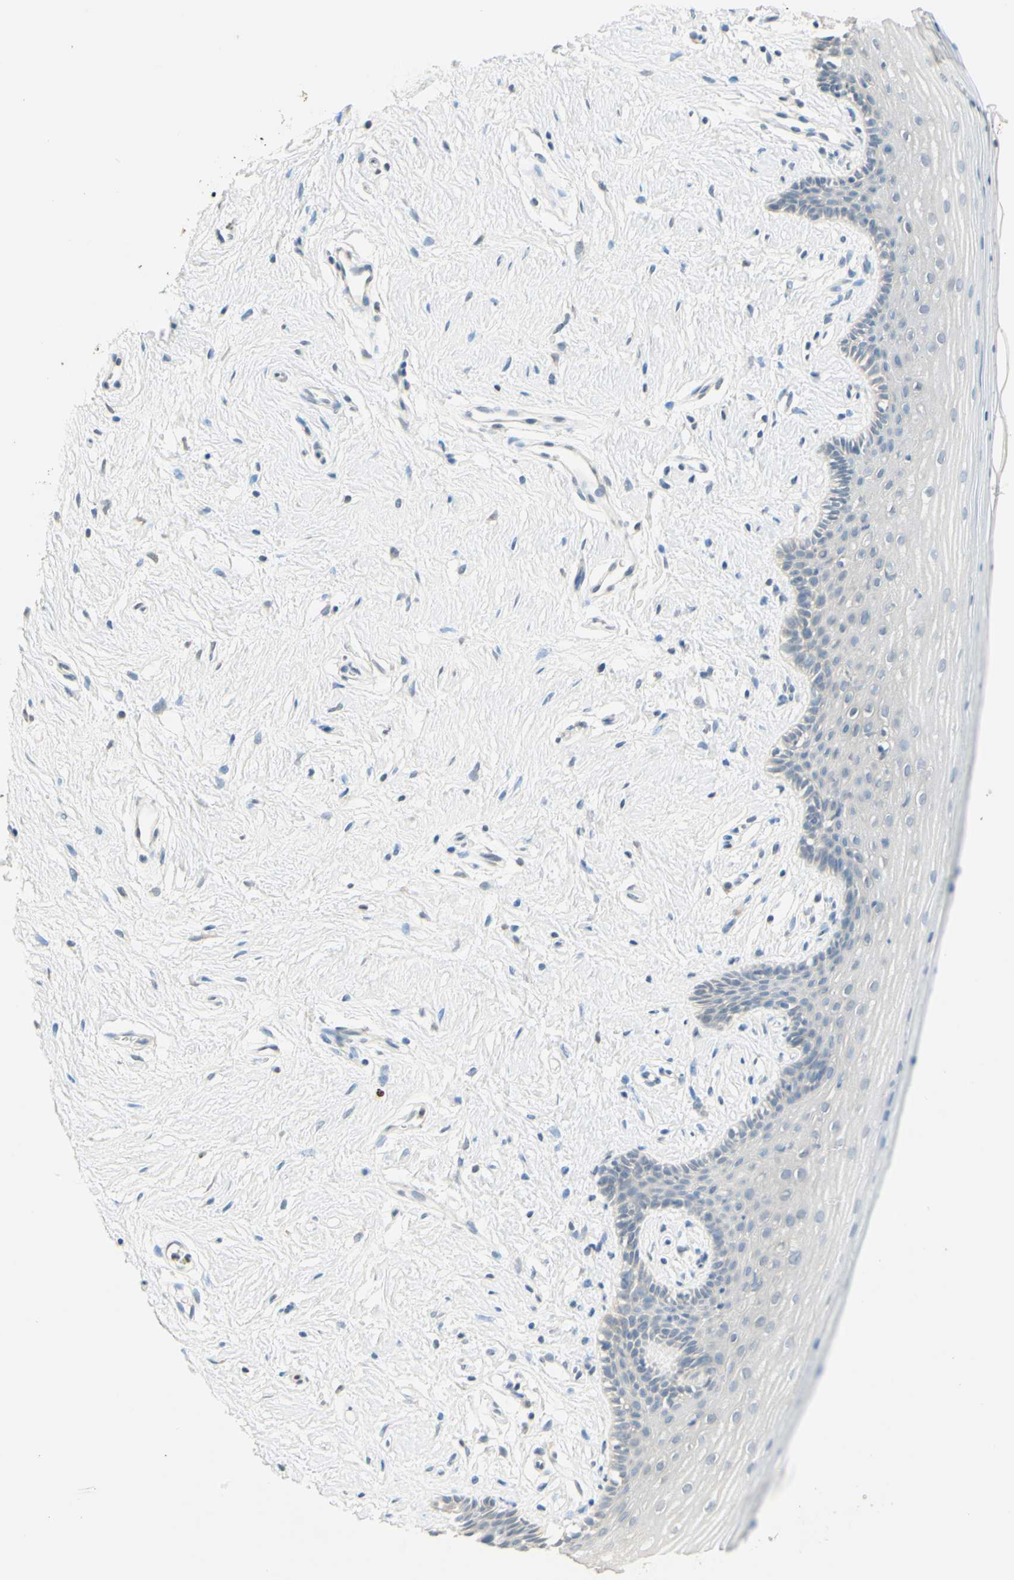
{"staining": {"intensity": "weak", "quantity": "25%-75%", "location": "cytoplasmic/membranous"}, "tissue": "vagina", "cell_type": "Squamous epithelial cells", "image_type": "normal", "snomed": [{"axis": "morphology", "description": "Normal tissue, NOS"}, {"axis": "topography", "description": "Vagina"}], "caption": "Immunohistochemical staining of normal vagina demonstrates 25%-75% levels of weak cytoplasmic/membranous protein expression in about 25%-75% of squamous epithelial cells.", "gene": "MAG", "patient": {"sex": "female", "age": 44}}